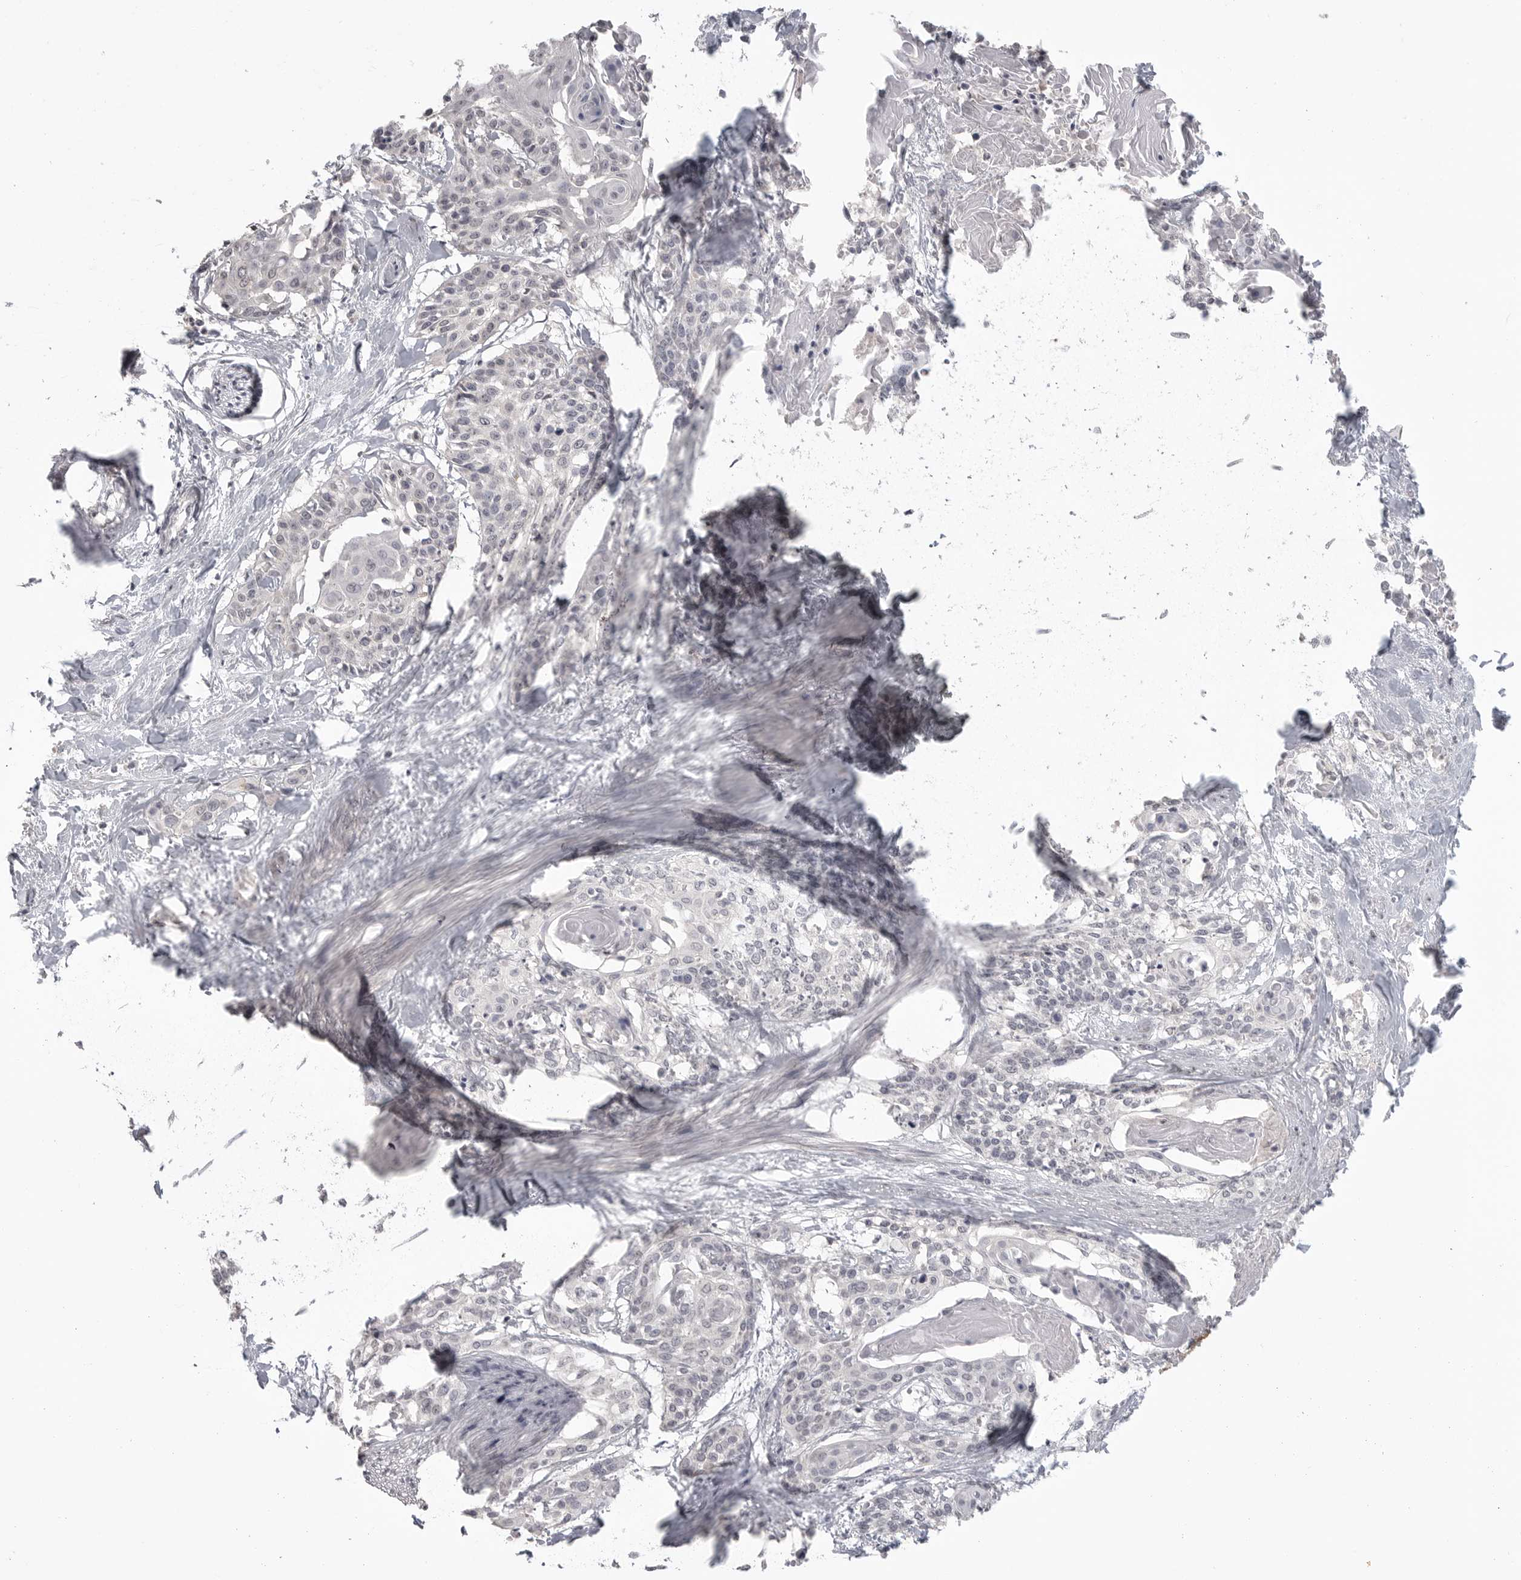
{"staining": {"intensity": "negative", "quantity": "none", "location": "none"}, "tissue": "cervical cancer", "cell_type": "Tumor cells", "image_type": "cancer", "snomed": [{"axis": "morphology", "description": "Squamous cell carcinoma, NOS"}, {"axis": "topography", "description": "Cervix"}], "caption": "Immunohistochemical staining of cervical cancer exhibits no significant positivity in tumor cells.", "gene": "IFNGR1", "patient": {"sex": "female", "age": 57}}